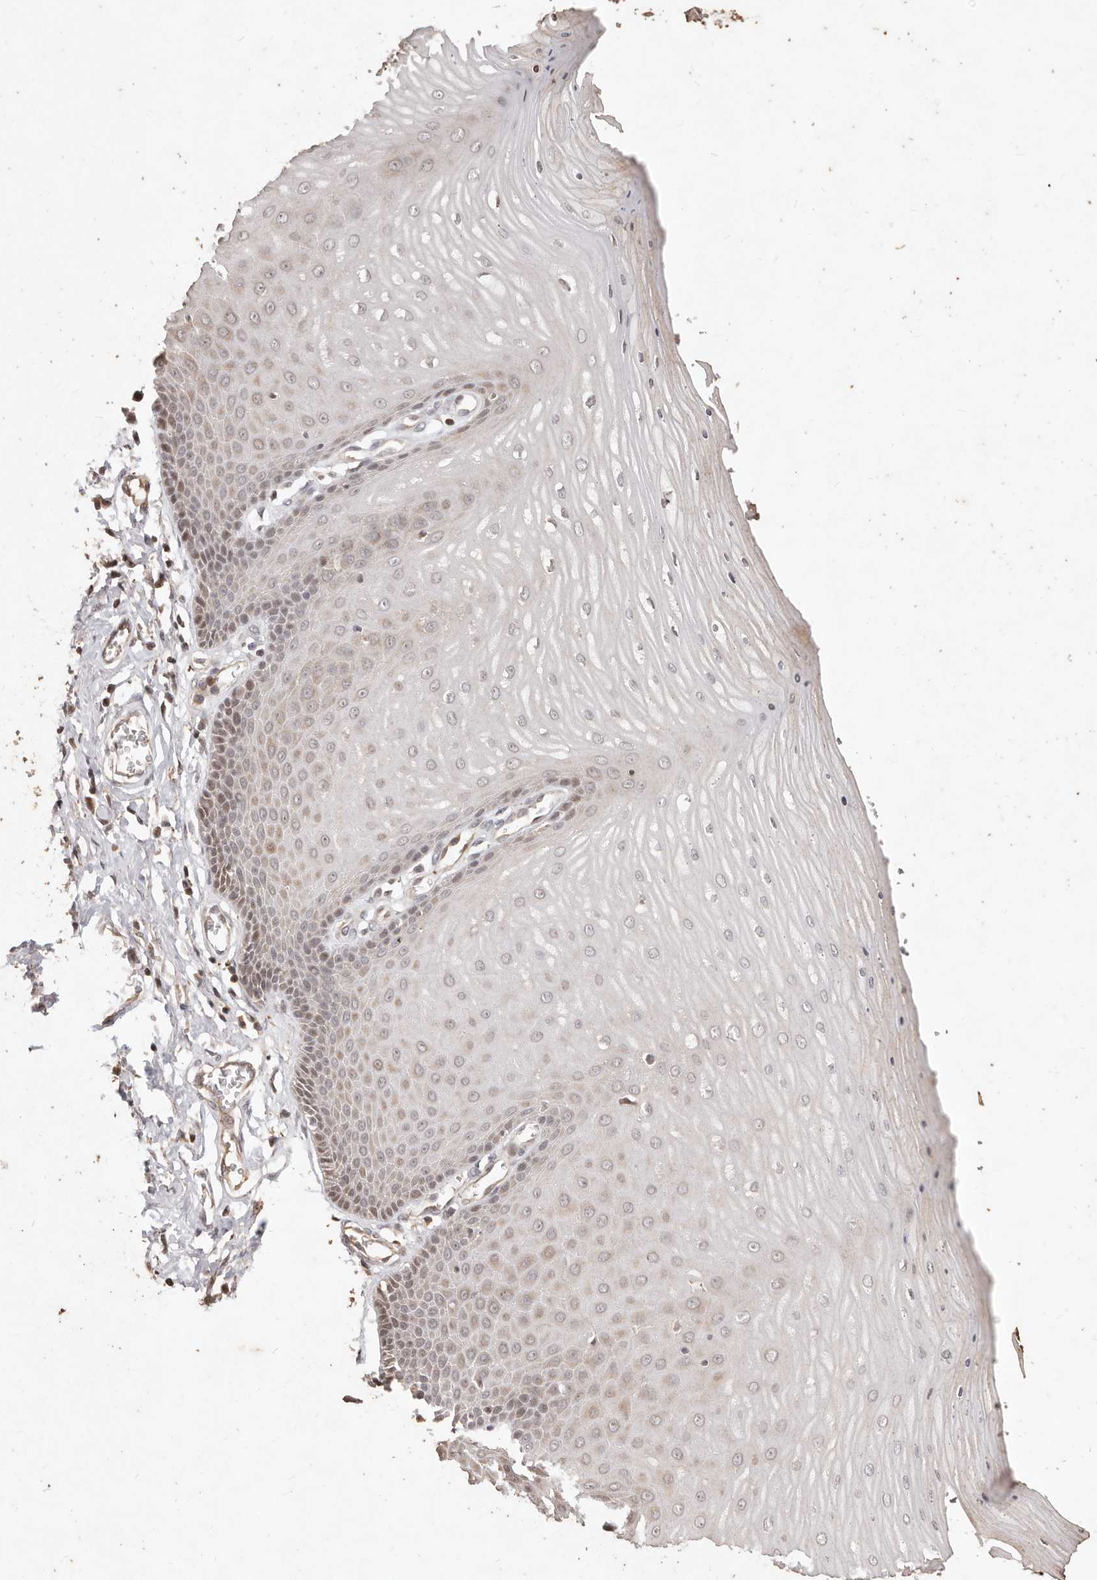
{"staining": {"intensity": "moderate", "quantity": ">75%", "location": "cytoplasmic/membranous"}, "tissue": "cervix", "cell_type": "Glandular cells", "image_type": "normal", "snomed": [{"axis": "morphology", "description": "Normal tissue, NOS"}, {"axis": "topography", "description": "Cervix"}], "caption": "Normal cervix demonstrates moderate cytoplasmic/membranous expression in about >75% of glandular cells.", "gene": "KIF9", "patient": {"sex": "female", "age": 55}}